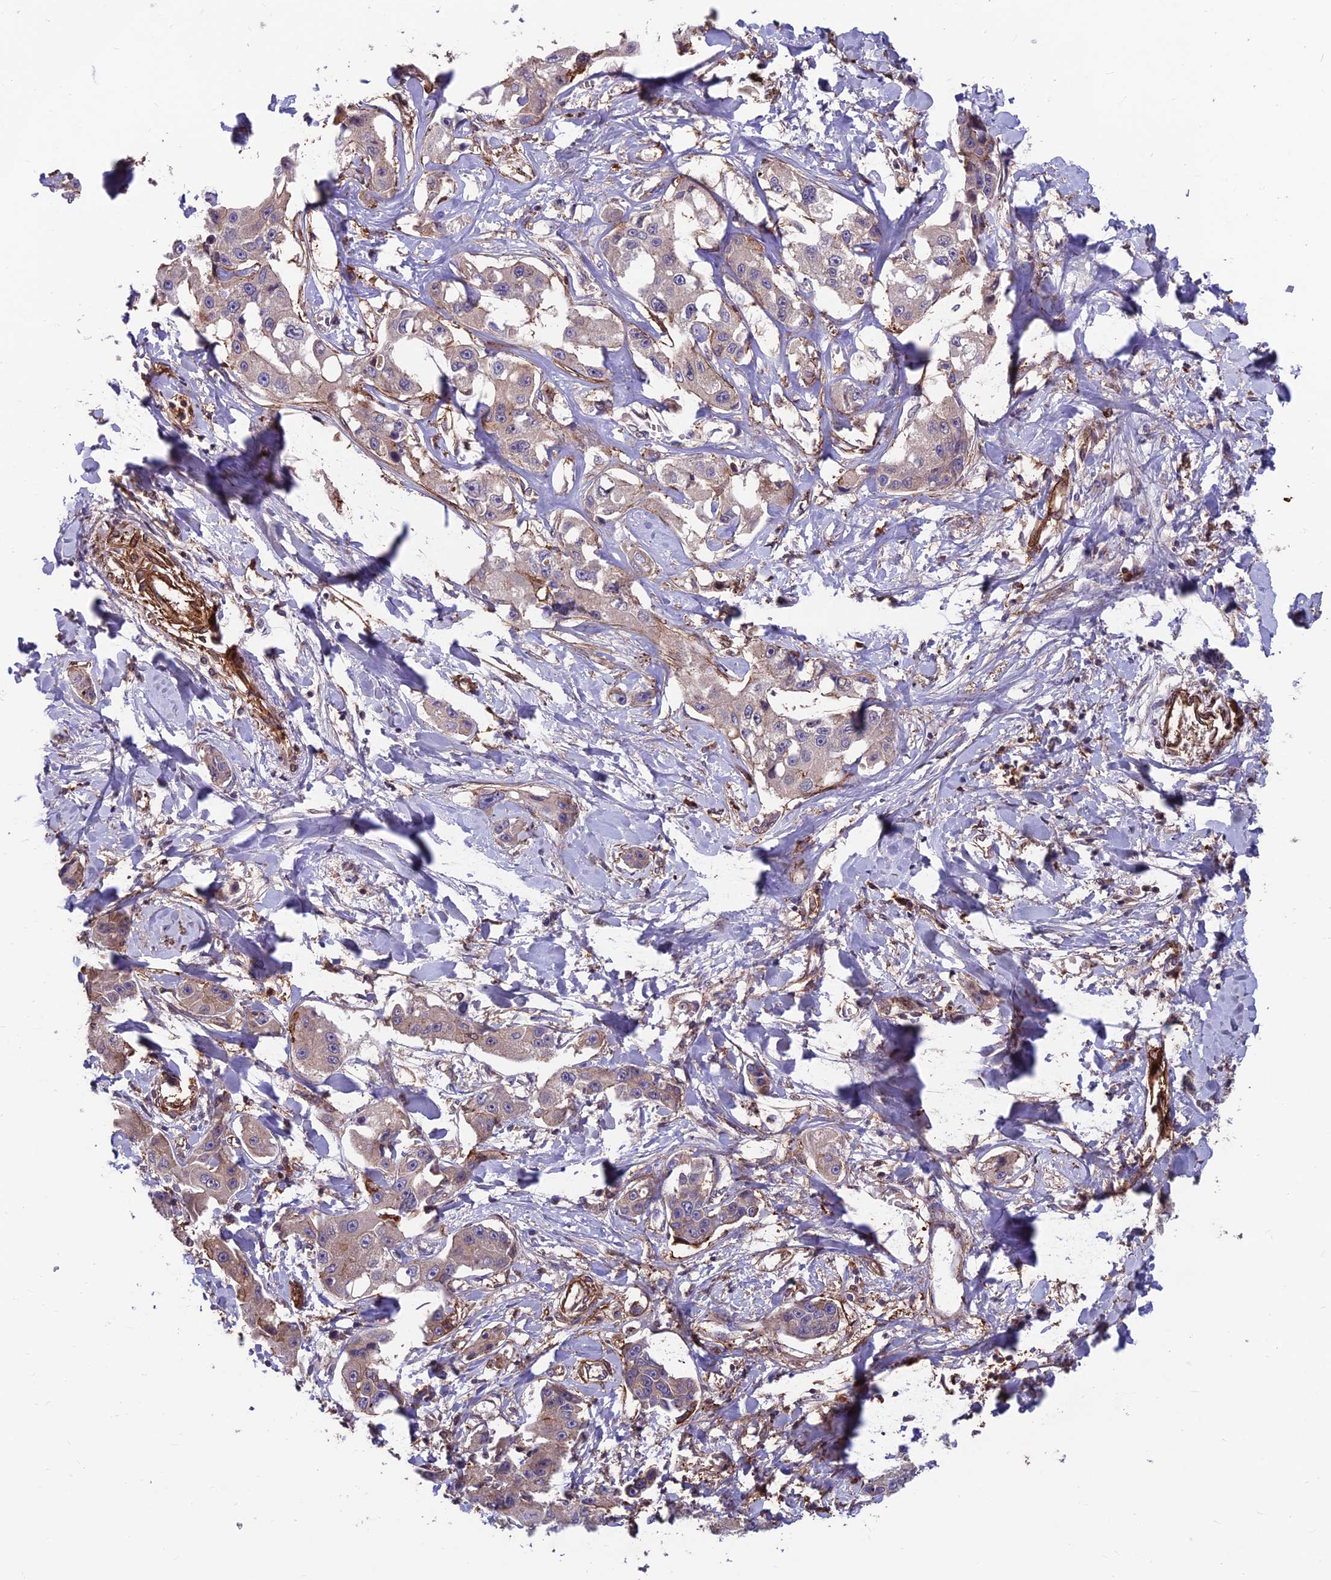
{"staining": {"intensity": "weak", "quantity": ">75%", "location": "cytoplasmic/membranous"}, "tissue": "liver cancer", "cell_type": "Tumor cells", "image_type": "cancer", "snomed": [{"axis": "morphology", "description": "Cholangiocarcinoma"}, {"axis": "topography", "description": "Liver"}], "caption": "IHC (DAB) staining of human liver cancer (cholangiocarcinoma) shows weak cytoplasmic/membranous protein positivity in about >75% of tumor cells. The protein of interest is shown in brown color, while the nuclei are stained blue.", "gene": "RTN4RL1", "patient": {"sex": "male", "age": 59}}